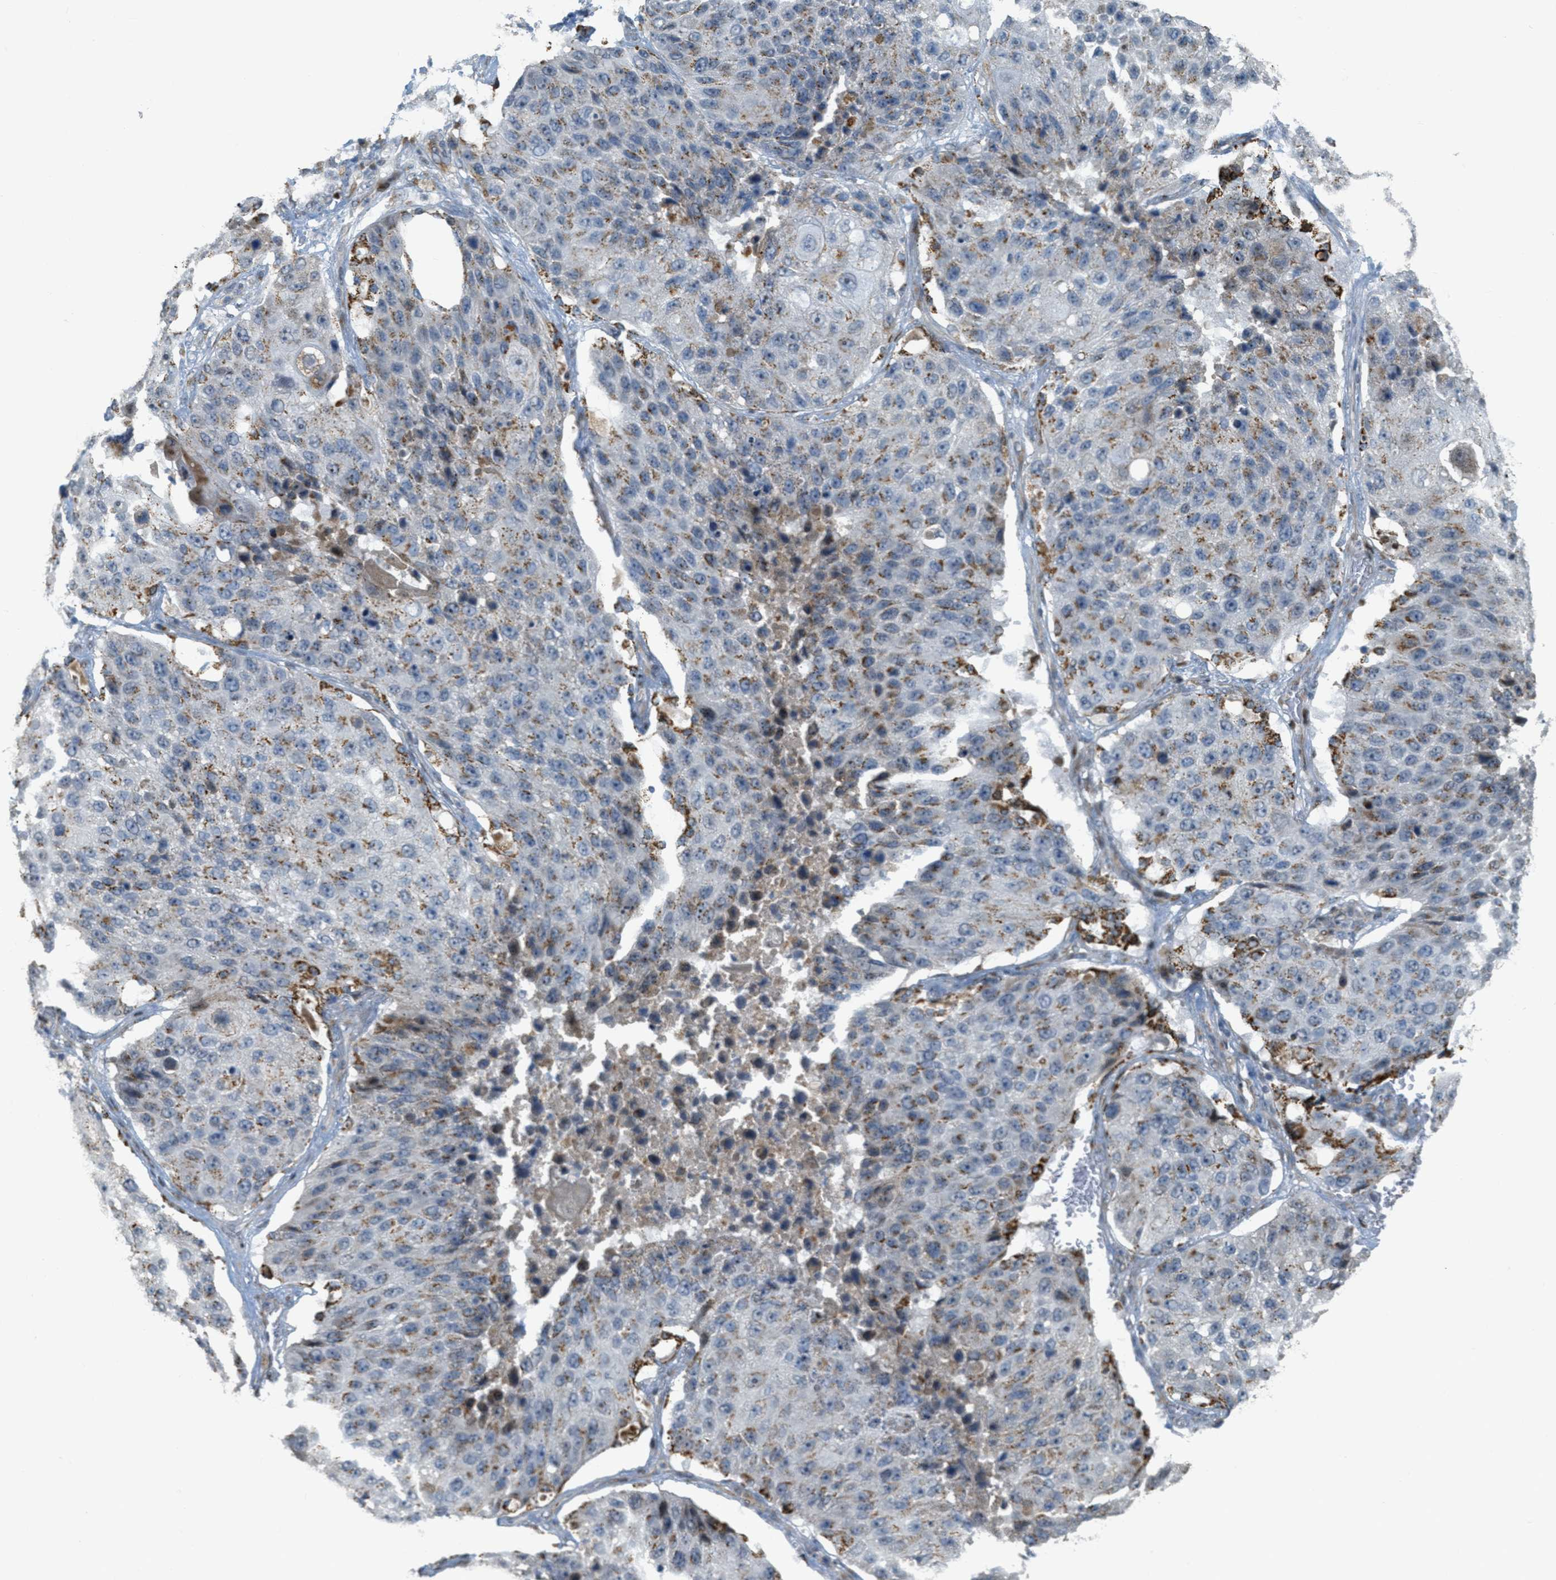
{"staining": {"intensity": "moderate", "quantity": "25%-75%", "location": "cytoplasmic/membranous"}, "tissue": "lung cancer", "cell_type": "Tumor cells", "image_type": "cancer", "snomed": [{"axis": "morphology", "description": "Squamous cell carcinoma, NOS"}, {"axis": "topography", "description": "Lung"}], "caption": "The histopathology image reveals staining of lung squamous cell carcinoma, revealing moderate cytoplasmic/membranous protein positivity (brown color) within tumor cells.", "gene": "ZFPL1", "patient": {"sex": "male", "age": 61}}